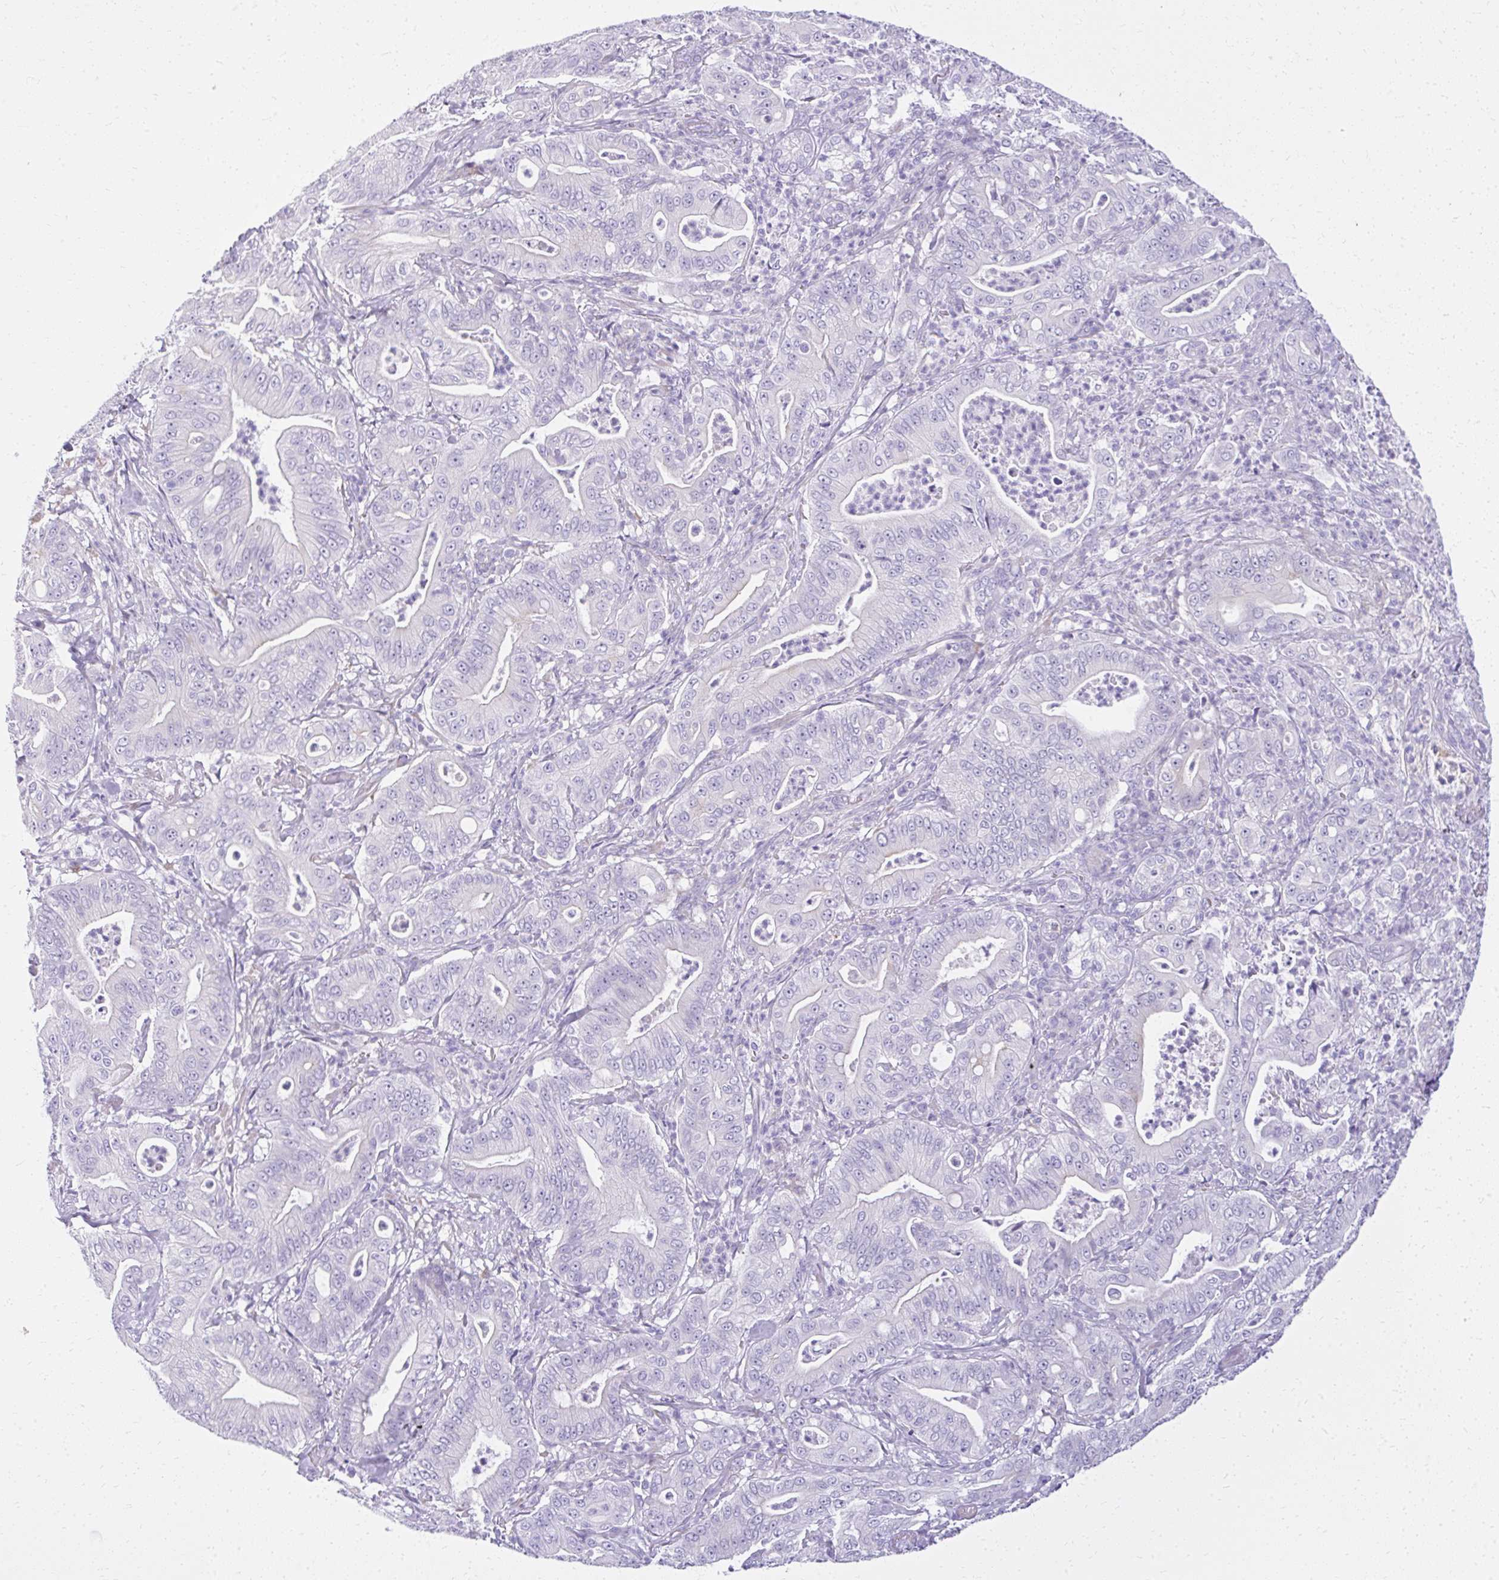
{"staining": {"intensity": "negative", "quantity": "none", "location": "none"}, "tissue": "pancreatic cancer", "cell_type": "Tumor cells", "image_type": "cancer", "snomed": [{"axis": "morphology", "description": "Adenocarcinoma, NOS"}, {"axis": "topography", "description": "Pancreas"}], "caption": "A high-resolution photomicrograph shows immunohistochemistry staining of pancreatic cancer, which exhibits no significant positivity in tumor cells.", "gene": "PRAP1", "patient": {"sex": "male", "age": 71}}